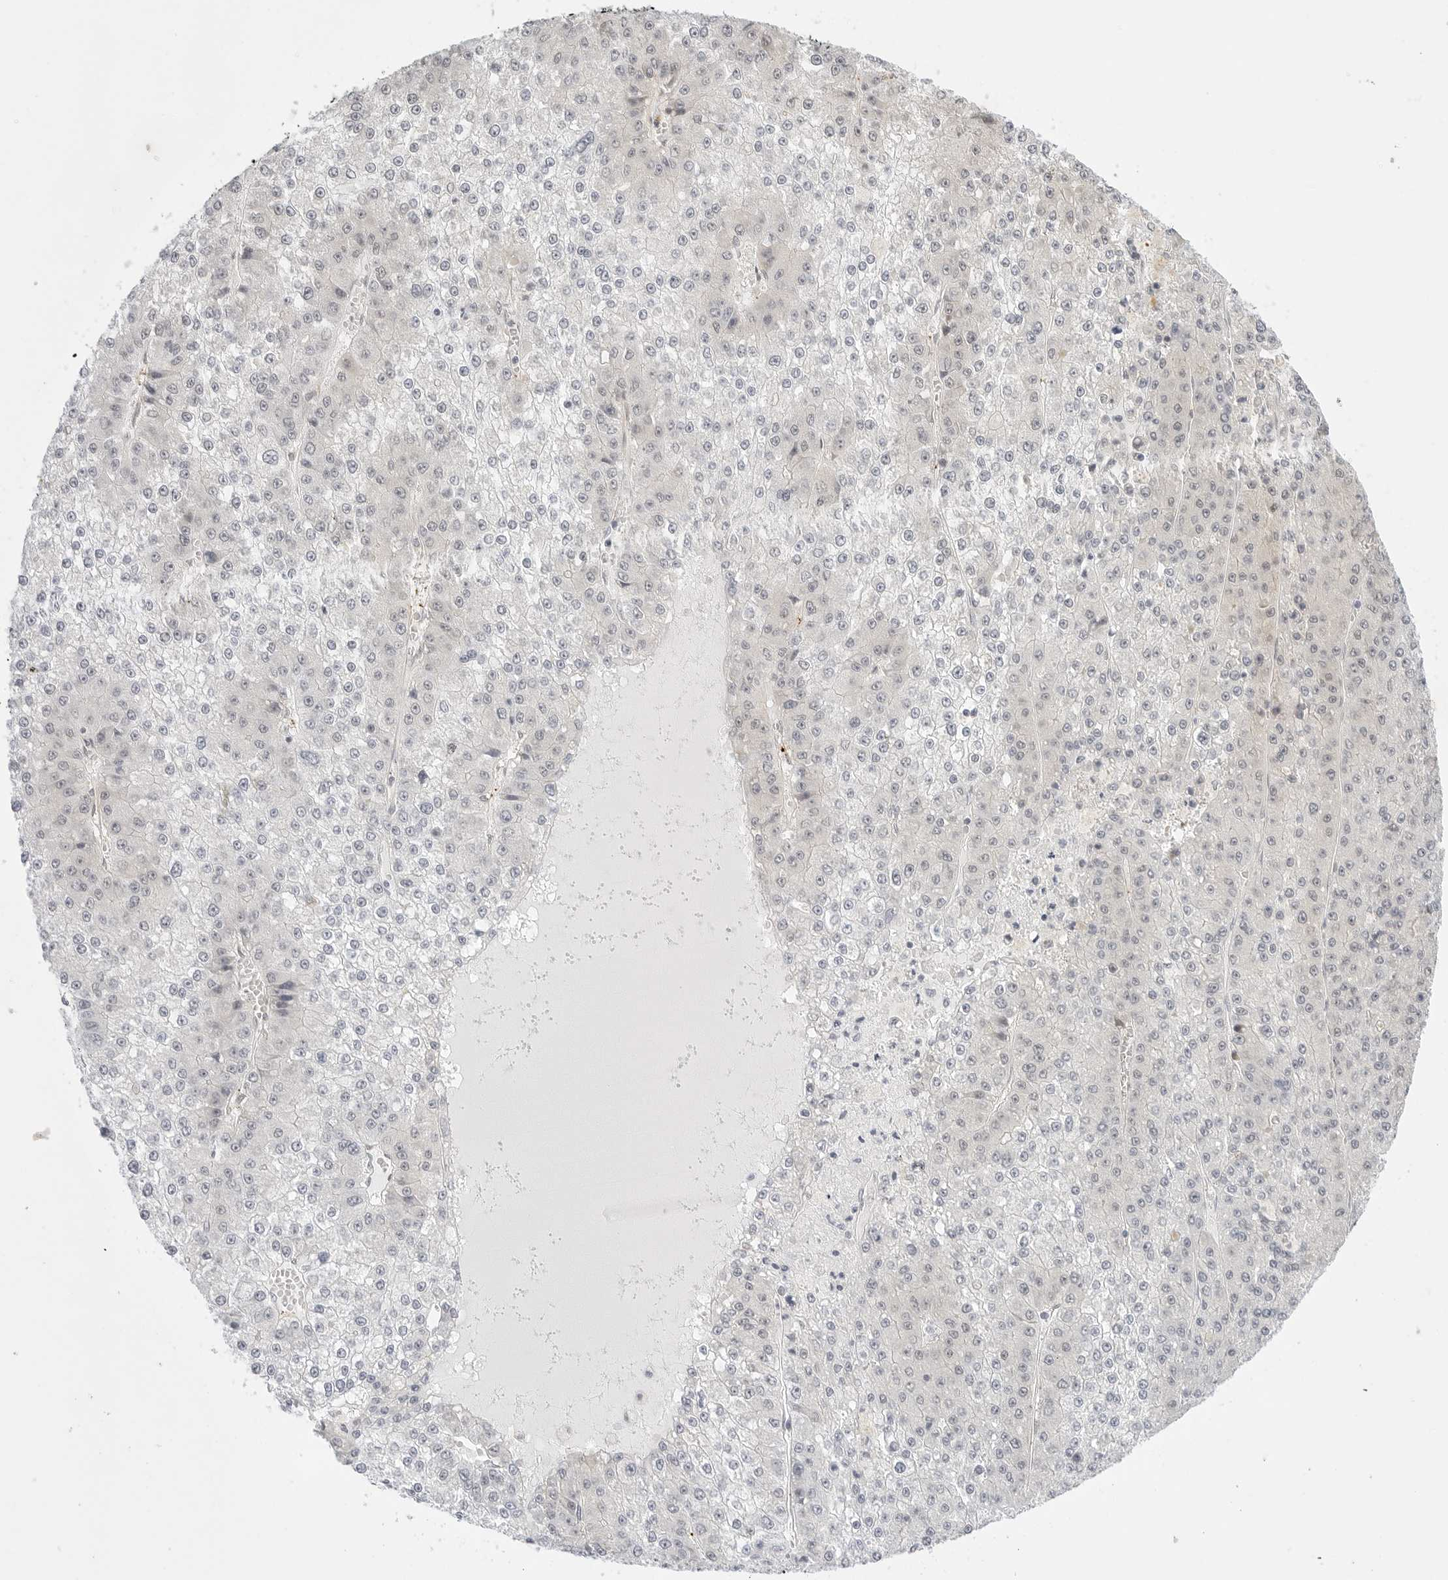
{"staining": {"intensity": "negative", "quantity": "none", "location": "none"}, "tissue": "liver cancer", "cell_type": "Tumor cells", "image_type": "cancer", "snomed": [{"axis": "morphology", "description": "Carcinoma, Hepatocellular, NOS"}, {"axis": "topography", "description": "Liver"}], "caption": "There is no significant positivity in tumor cells of liver cancer (hepatocellular carcinoma).", "gene": "TCP1", "patient": {"sex": "female", "age": 73}}